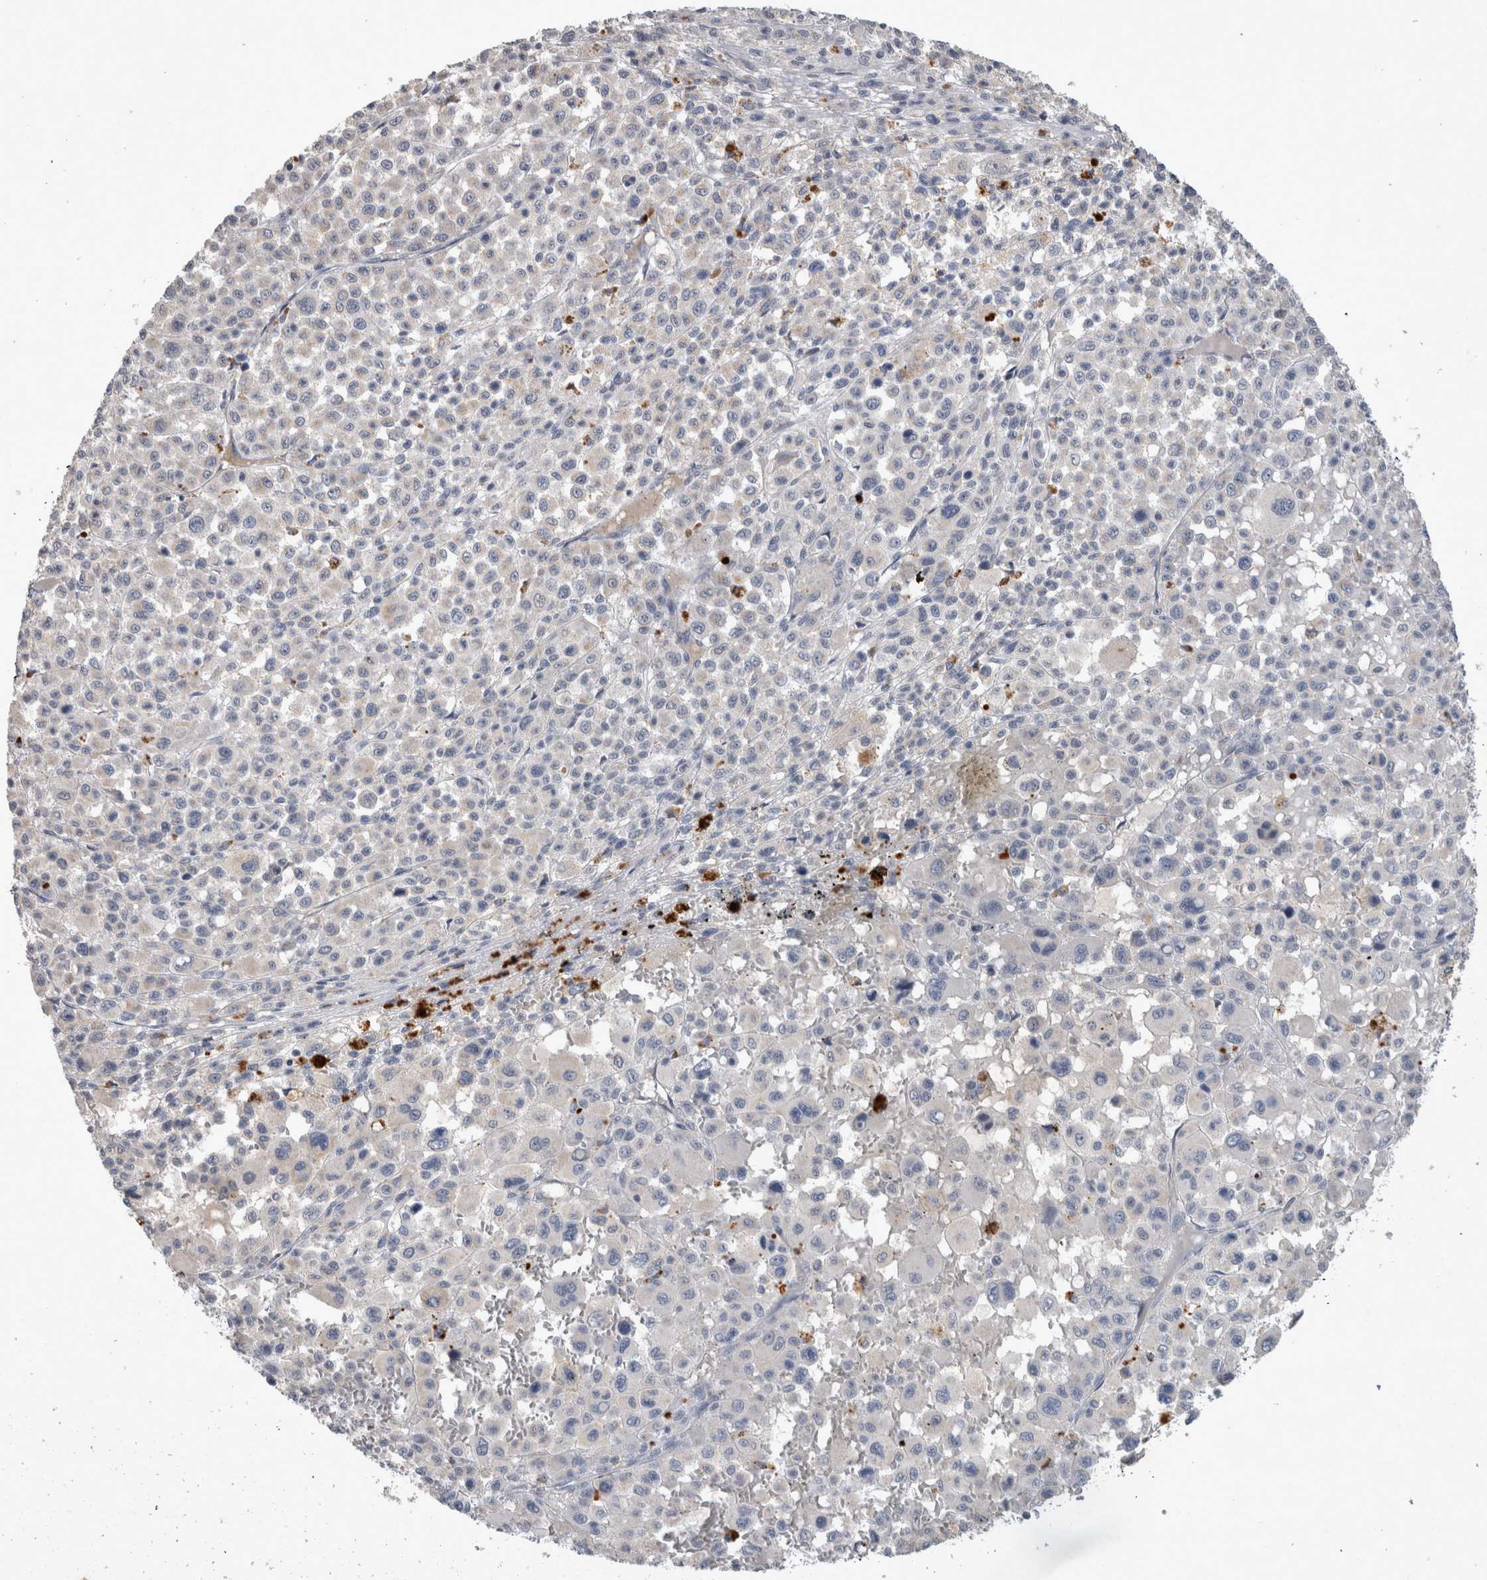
{"staining": {"intensity": "negative", "quantity": "none", "location": "none"}, "tissue": "melanoma", "cell_type": "Tumor cells", "image_type": "cancer", "snomed": [{"axis": "morphology", "description": "Malignant melanoma, Metastatic site"}, {"axis": "topography", "description": "Skin"}], "caption": "This is an IHC image of human malignant melanoma (metastatic site). There is no expression in tumor cells.", "gene": "SLC22A11", "patient": {"sex": "female", "age": 74}}